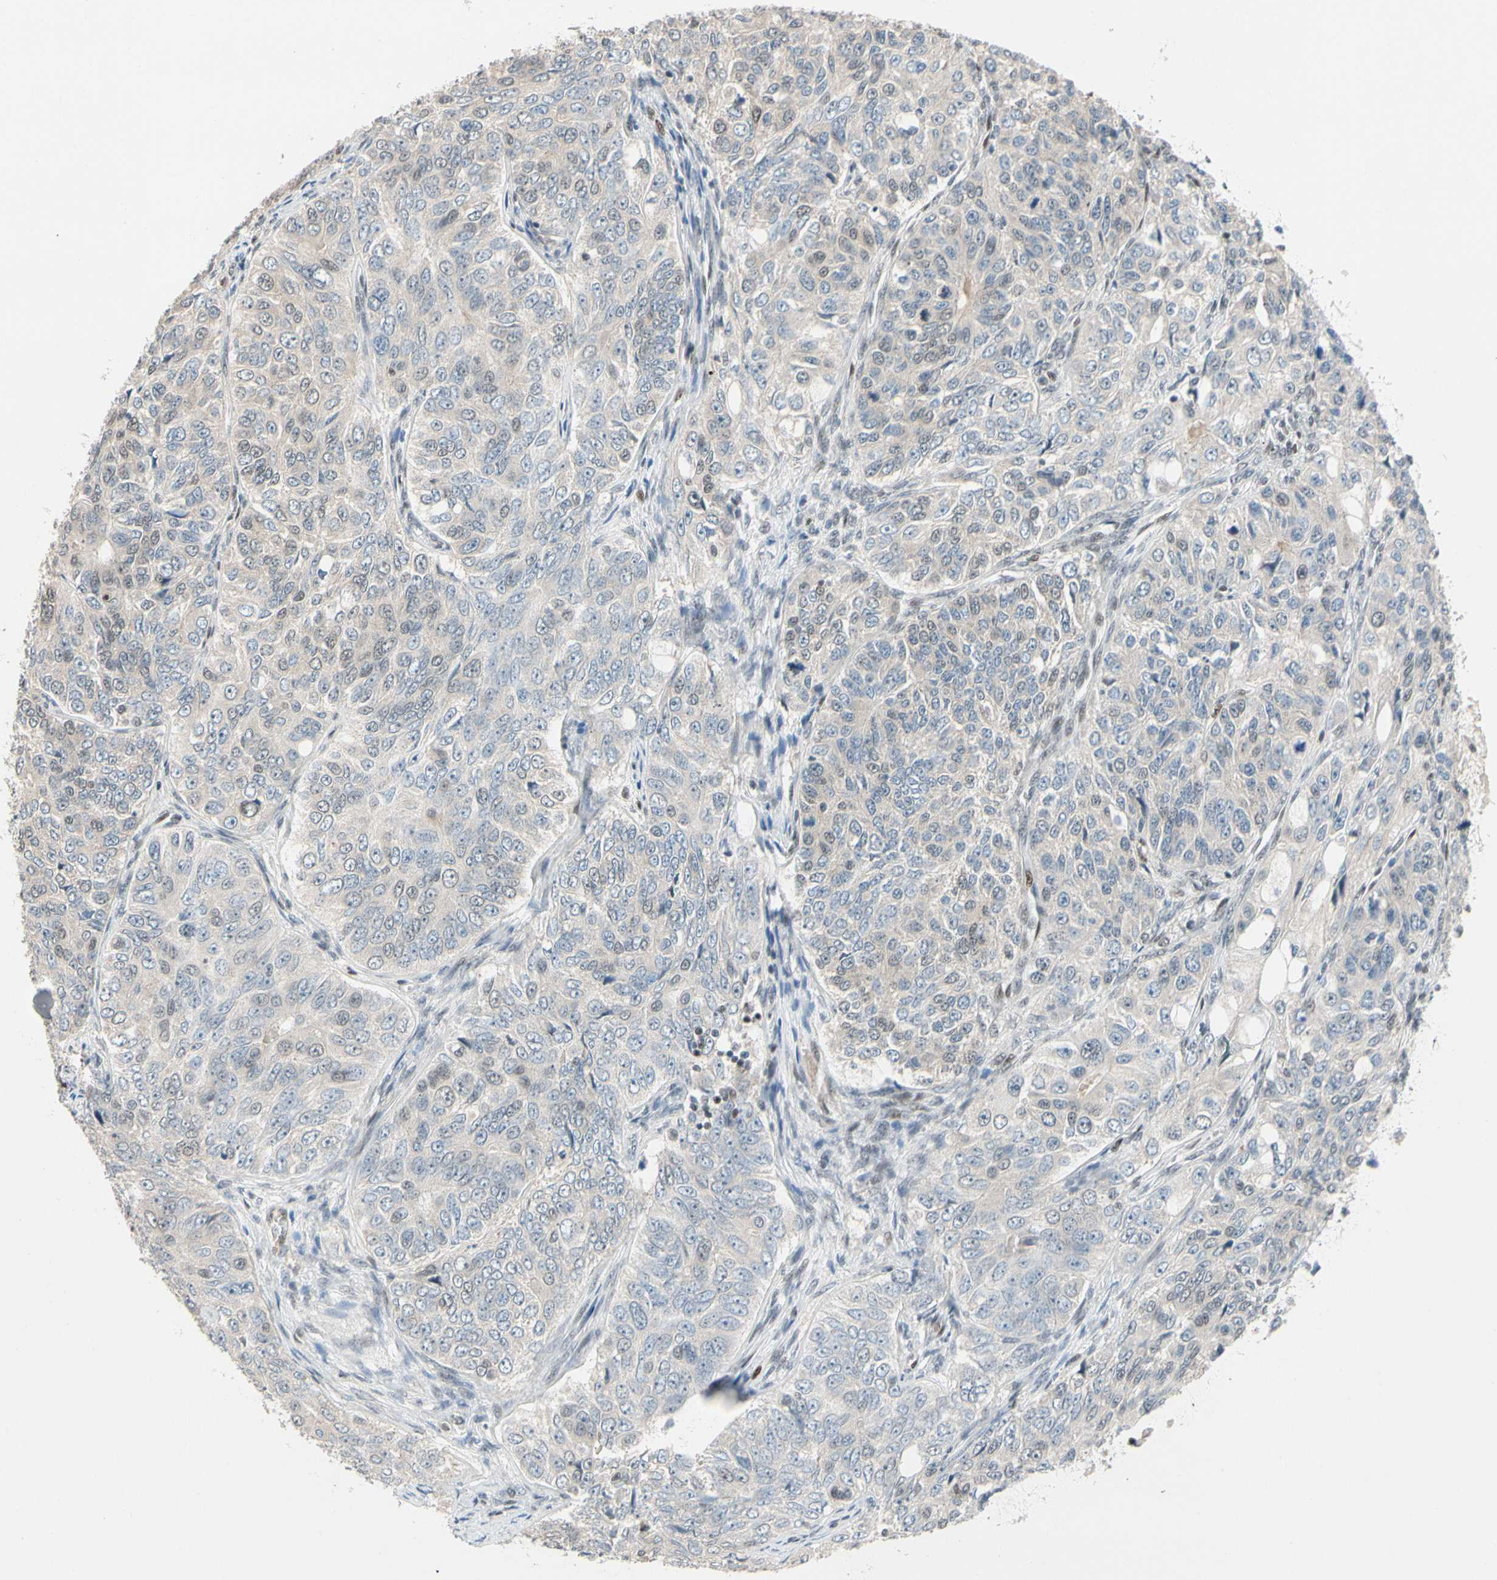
{"staining": {"intensity": "weak", "quantity": "<25%", "location": "nuclear"}, "tissue": "ovarian cancer", "cell_type": "Tumor cells", "image_type": "cancer", "snomed": [{"axis": "morphology", "description": "Carcinoma, endometroid"}, {"axis": "topography", "description": "Ovary"}], "caption": "A photomicrograph of ovarian cancer (endometroid carcinoma) stained for a protein exhibits no brown staining in tumor cells. Brightfield microscopy of IHC stained with DAB (3,3'-diaminobenzidine) (brown) and hematoxylin (blue), captured at high magnification.", "gene": "TAF4", "patient": {"sex": "female", "age": 51}}